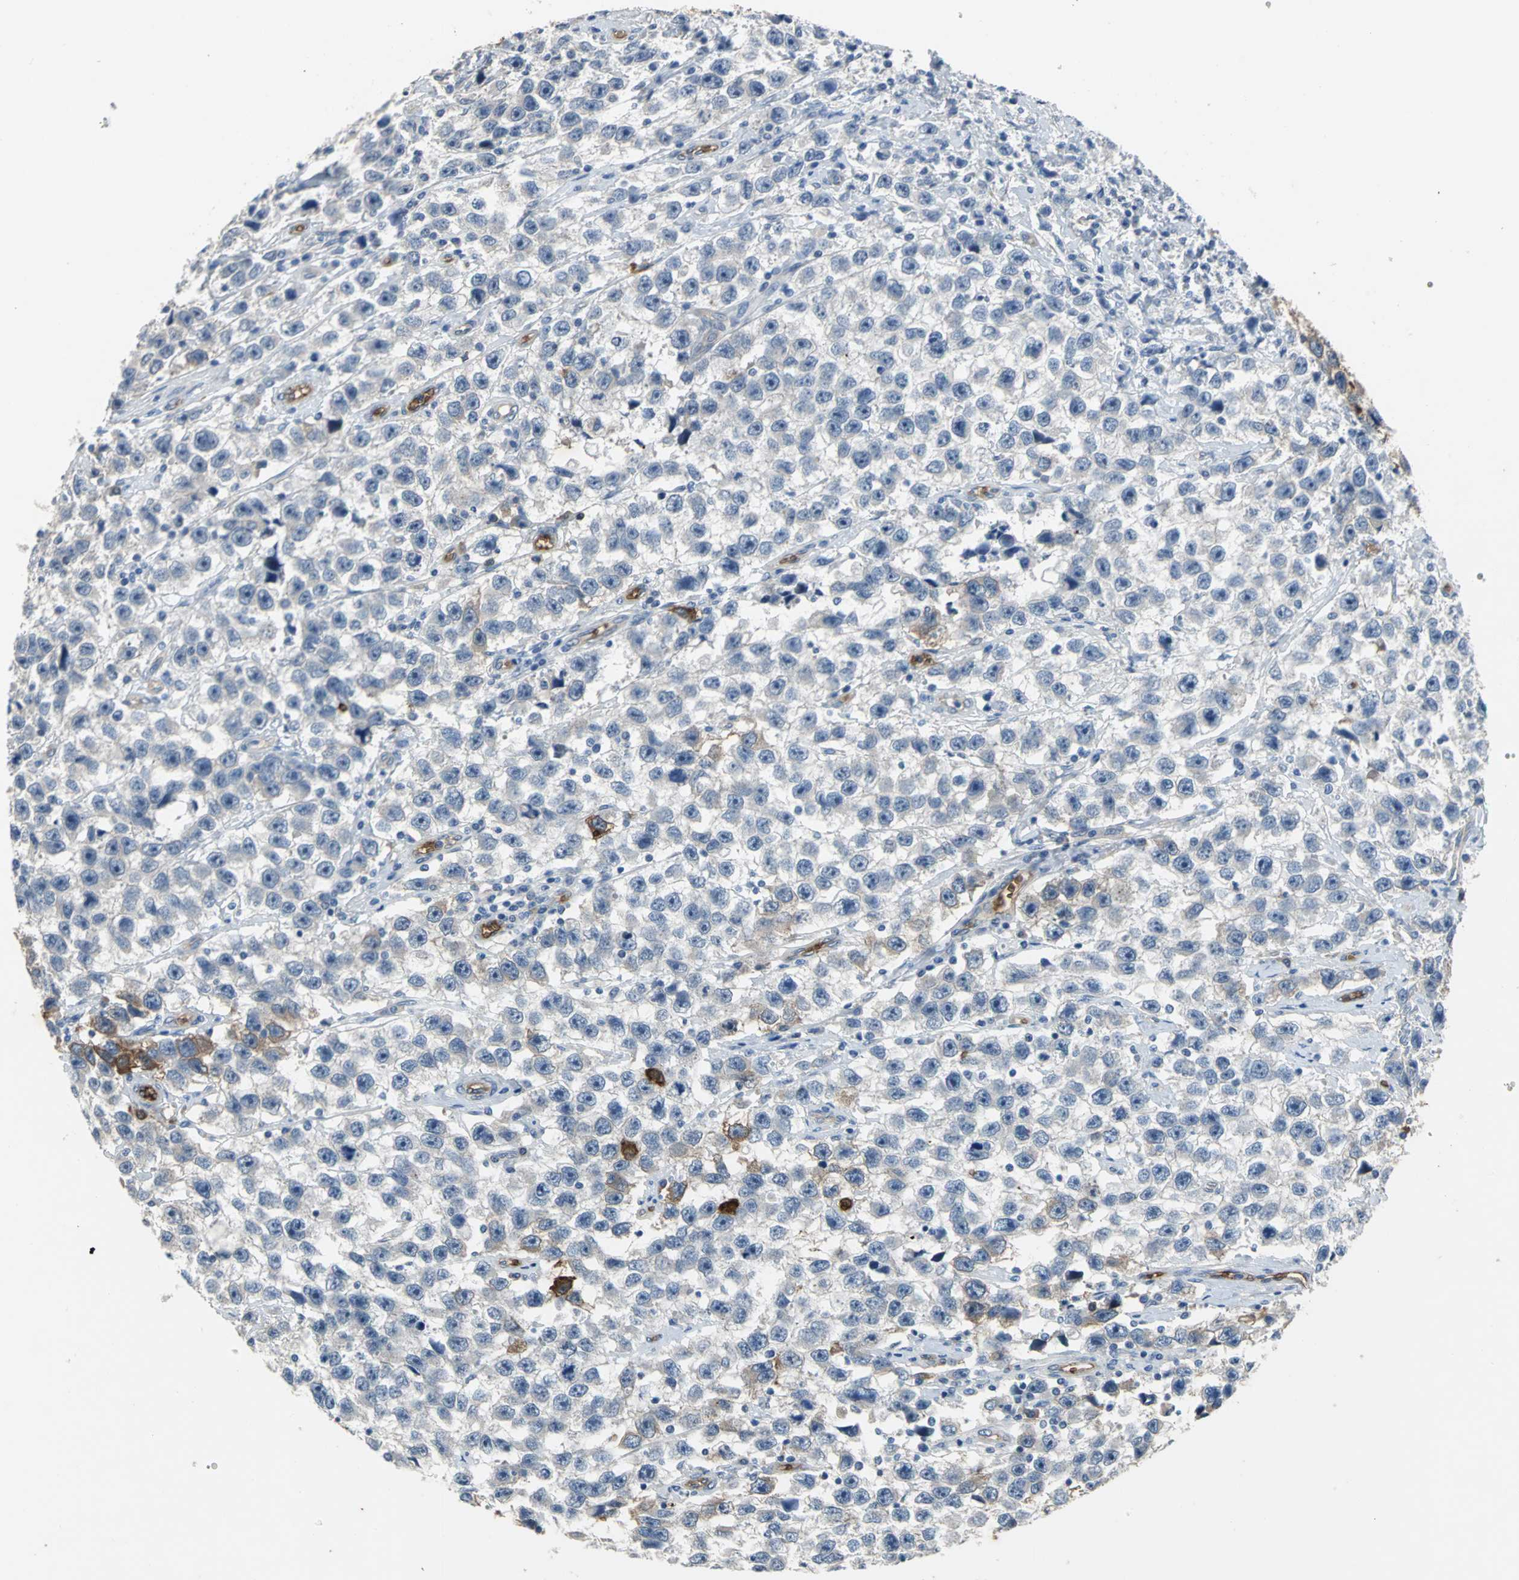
{"staining": {"intensity": "moderate", "quantity": ">75%", "location": "cytoplasmic/membranous"}, "tissue": "testis cancer", "cell_type": "Tumor cells", "image_type": "cancer", "snomed": [{"axis": "morphology", "description": "Seminoma, NOS"}, {"axis": "topography", "description": "Testis"}], "caption": "Immunohistochemical staining of human testis seminoma reveals moderate cytoplasmic/membranous protein expression in approximately >75% of tumor cells.", "gene": "TREM1", "patient": {"sex": "male", "age": 33}}